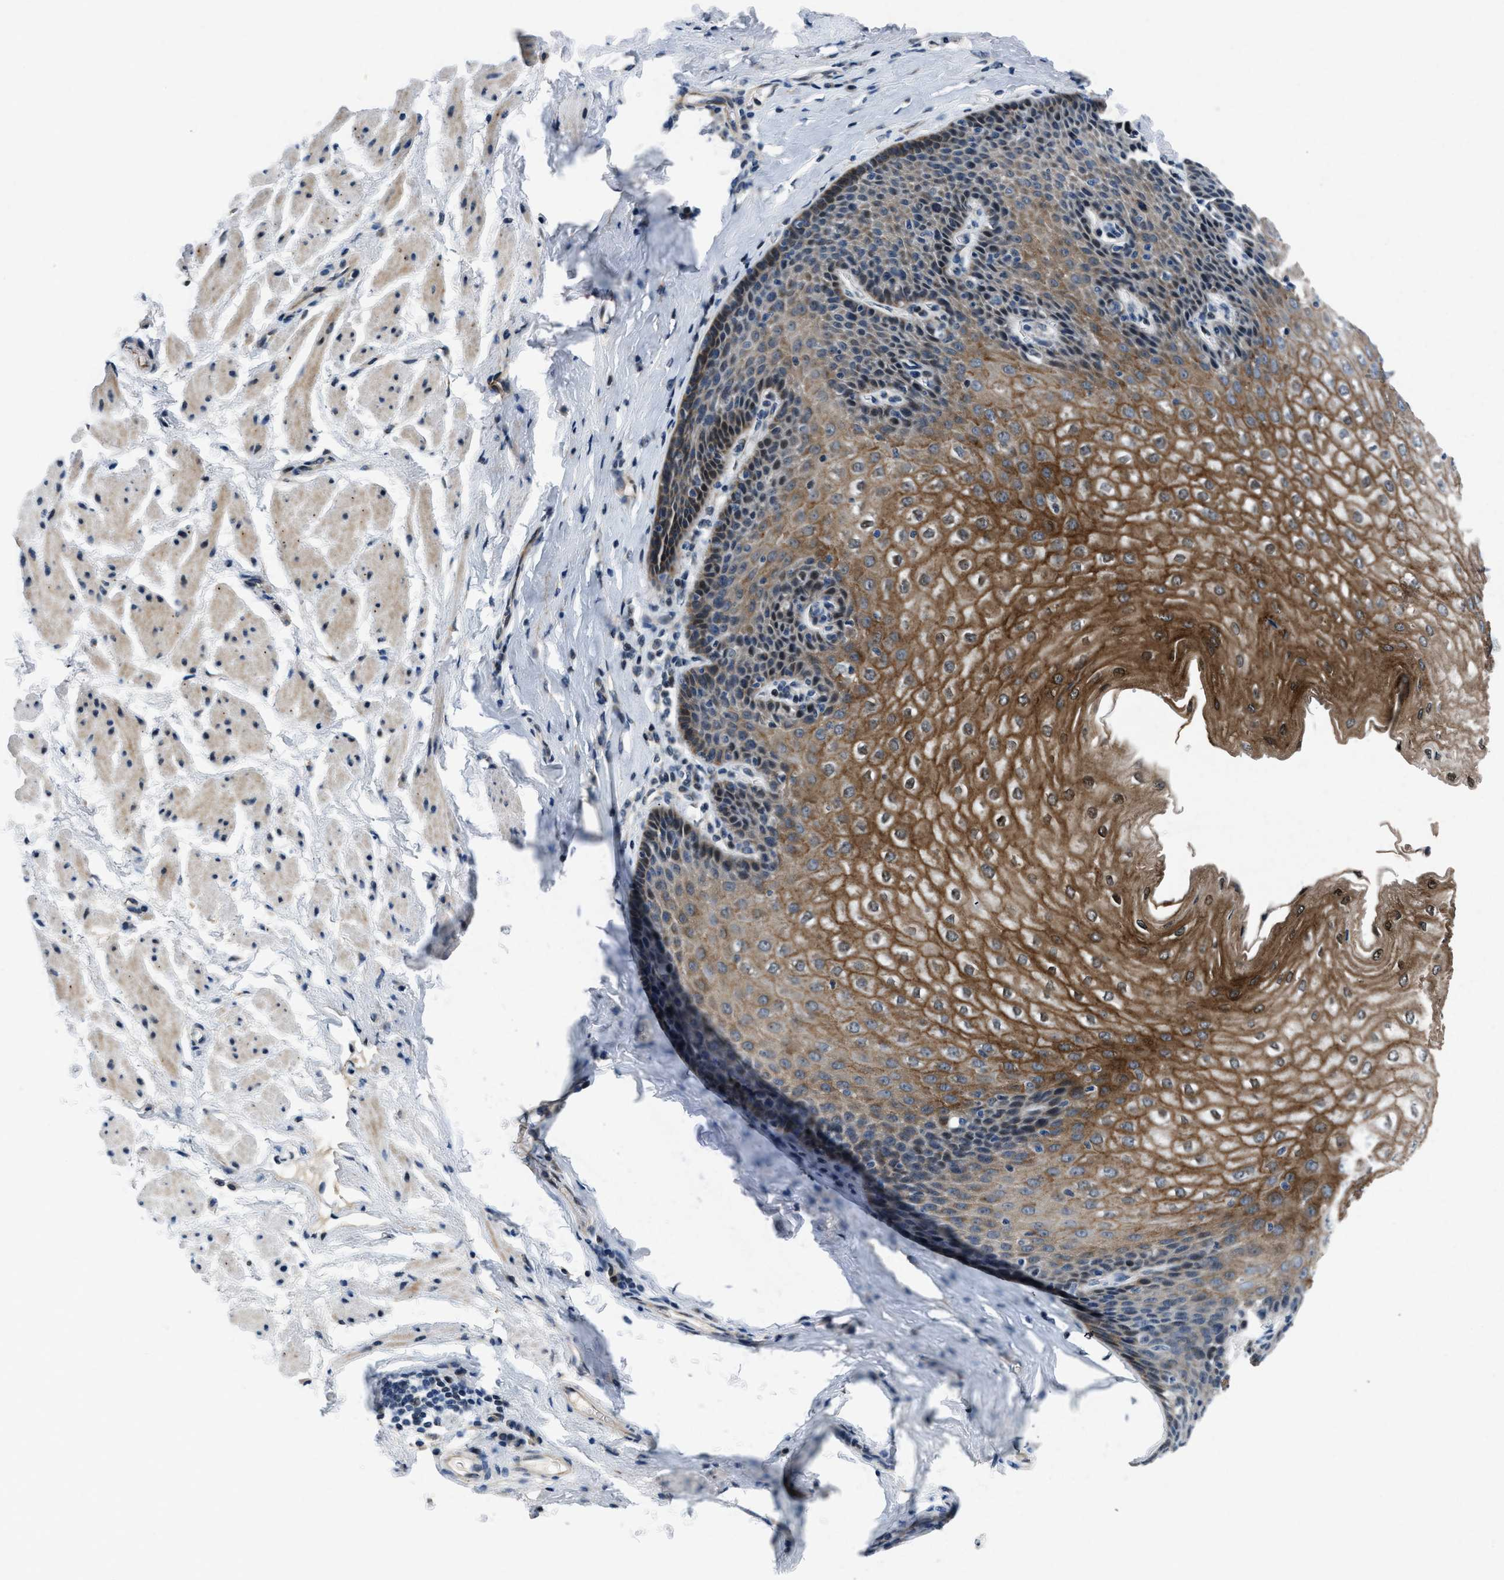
{"staining": {"intensity": "strong", "quantity": ">75%", "location": "cytoplasmic/membranous,nuclear"}, "tissue": "esophagus", "cell_type": "Squamous epithelial cells", "image_type": "normal", "snomed": [{"axis": "morphology", "description": "Normal tissue, NOS"}, {"axis": "topography", "description": "Esophagus"}], "caption": "The micrograph exhibits immunohistochemical staining of unremarkable esophagus. There is strong cytoplasmic/membranous,nuclear expression is present in about >75% of squamous epithelial cells. The staining was performed using DAB (3,3'-diaminobenzidine), with brown indicating positive protein expression. Nuclei are stained blue with hematoxylin.", "gene": "PHLDA1", "patient": {"sex": "female", "age": 61}}